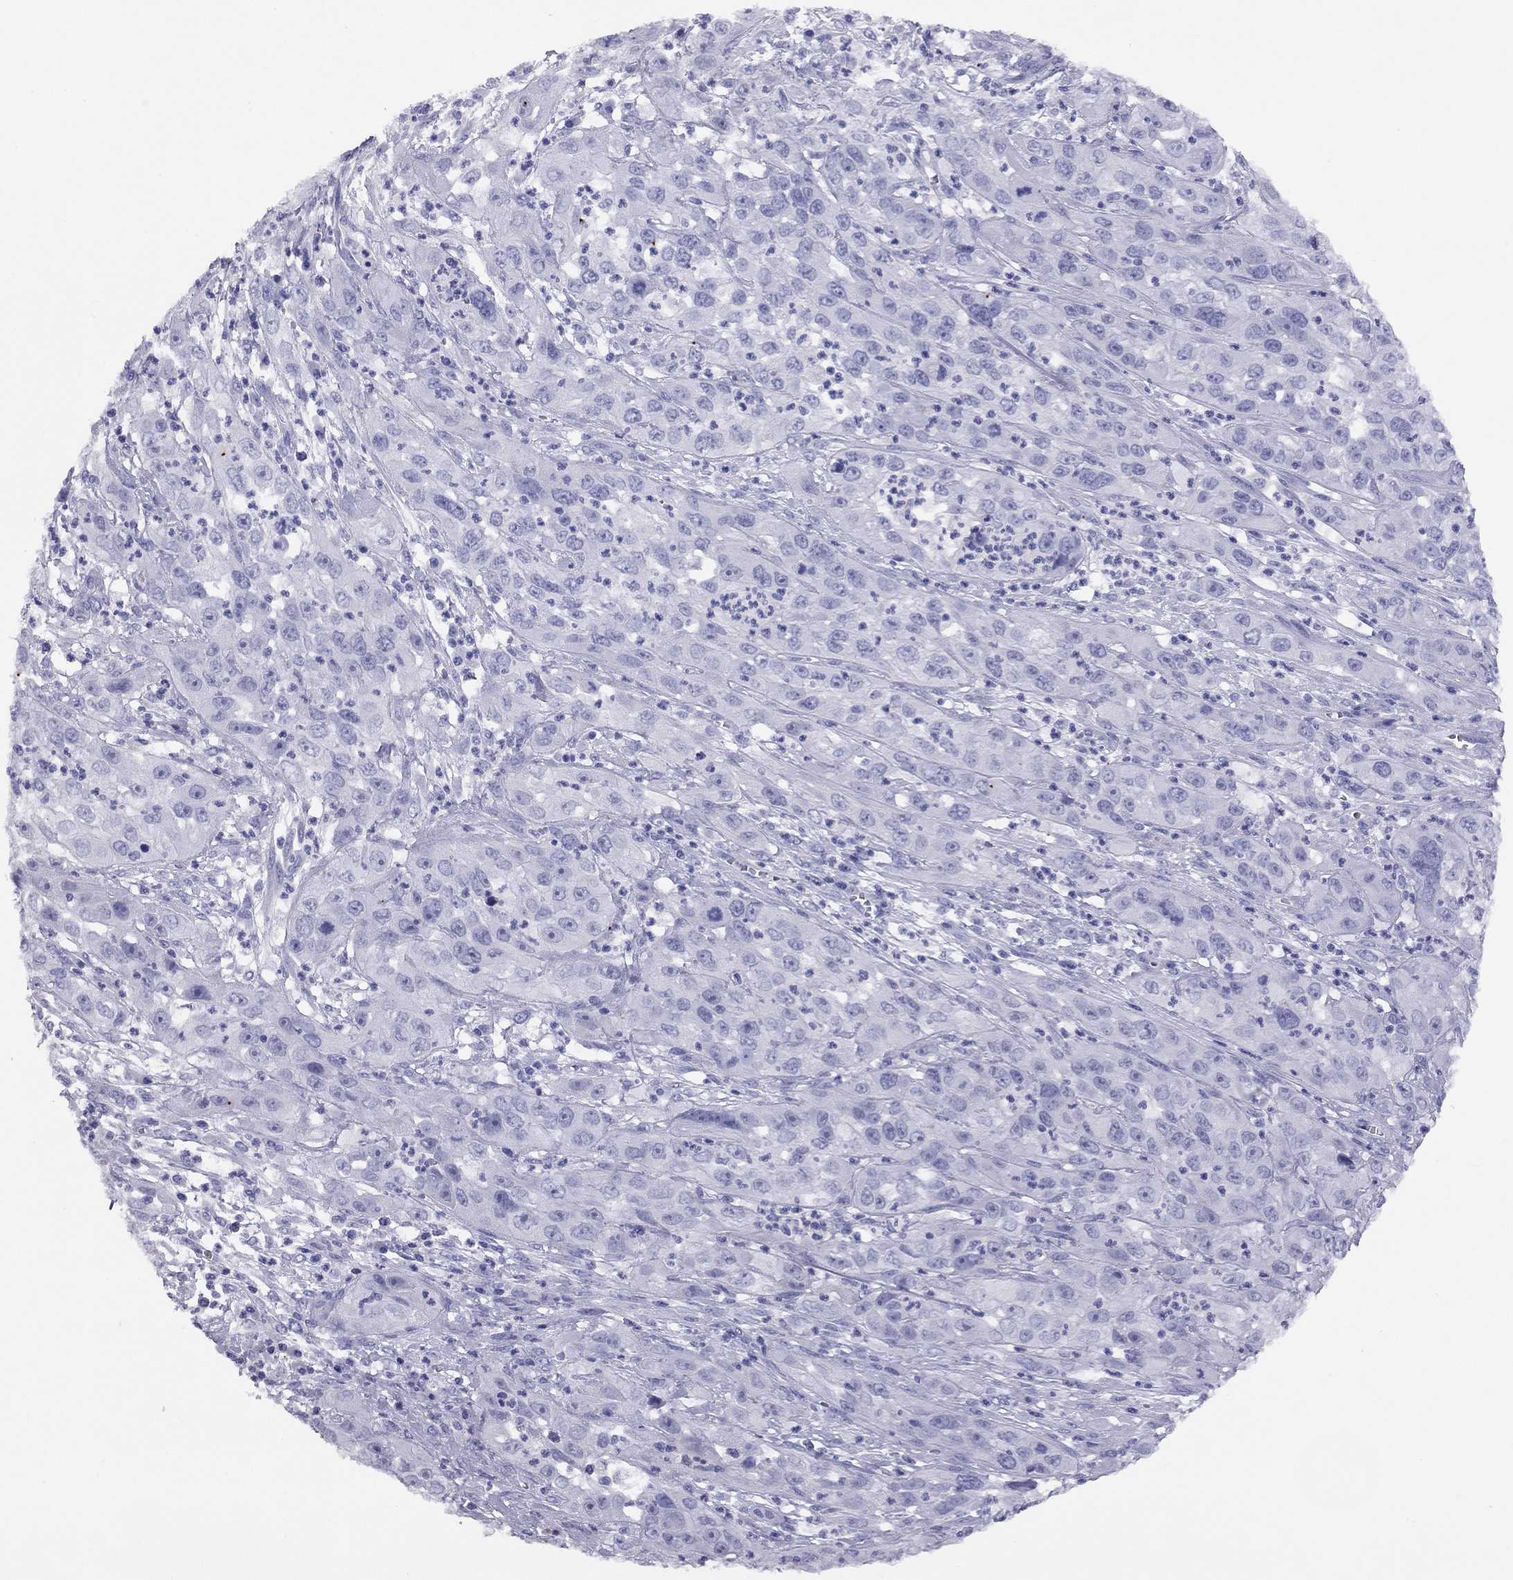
{"staining": {"intensity": "negative", "quantity": "none", "location": "none"}, "tissue": "cervical cancer", "cell_type": "Tumor cells", "image_type": "cancer", "snomed": [{"axis": "morphology", "description": "Squamous cell carcinoma, NOS"}, {"axis": "topography", "description": "Cervix"}], "caption": "High power microscopy image of an immunohistochemistry image of cervical cancer (squamous cell carcinoma), revealing no significant expression in tumor cells. (Immunohistochemistry (ihc), brightfield microscopy, high magnification).", "gene": "LRIT2", "patient": {"sex": "female", "age": 32}}